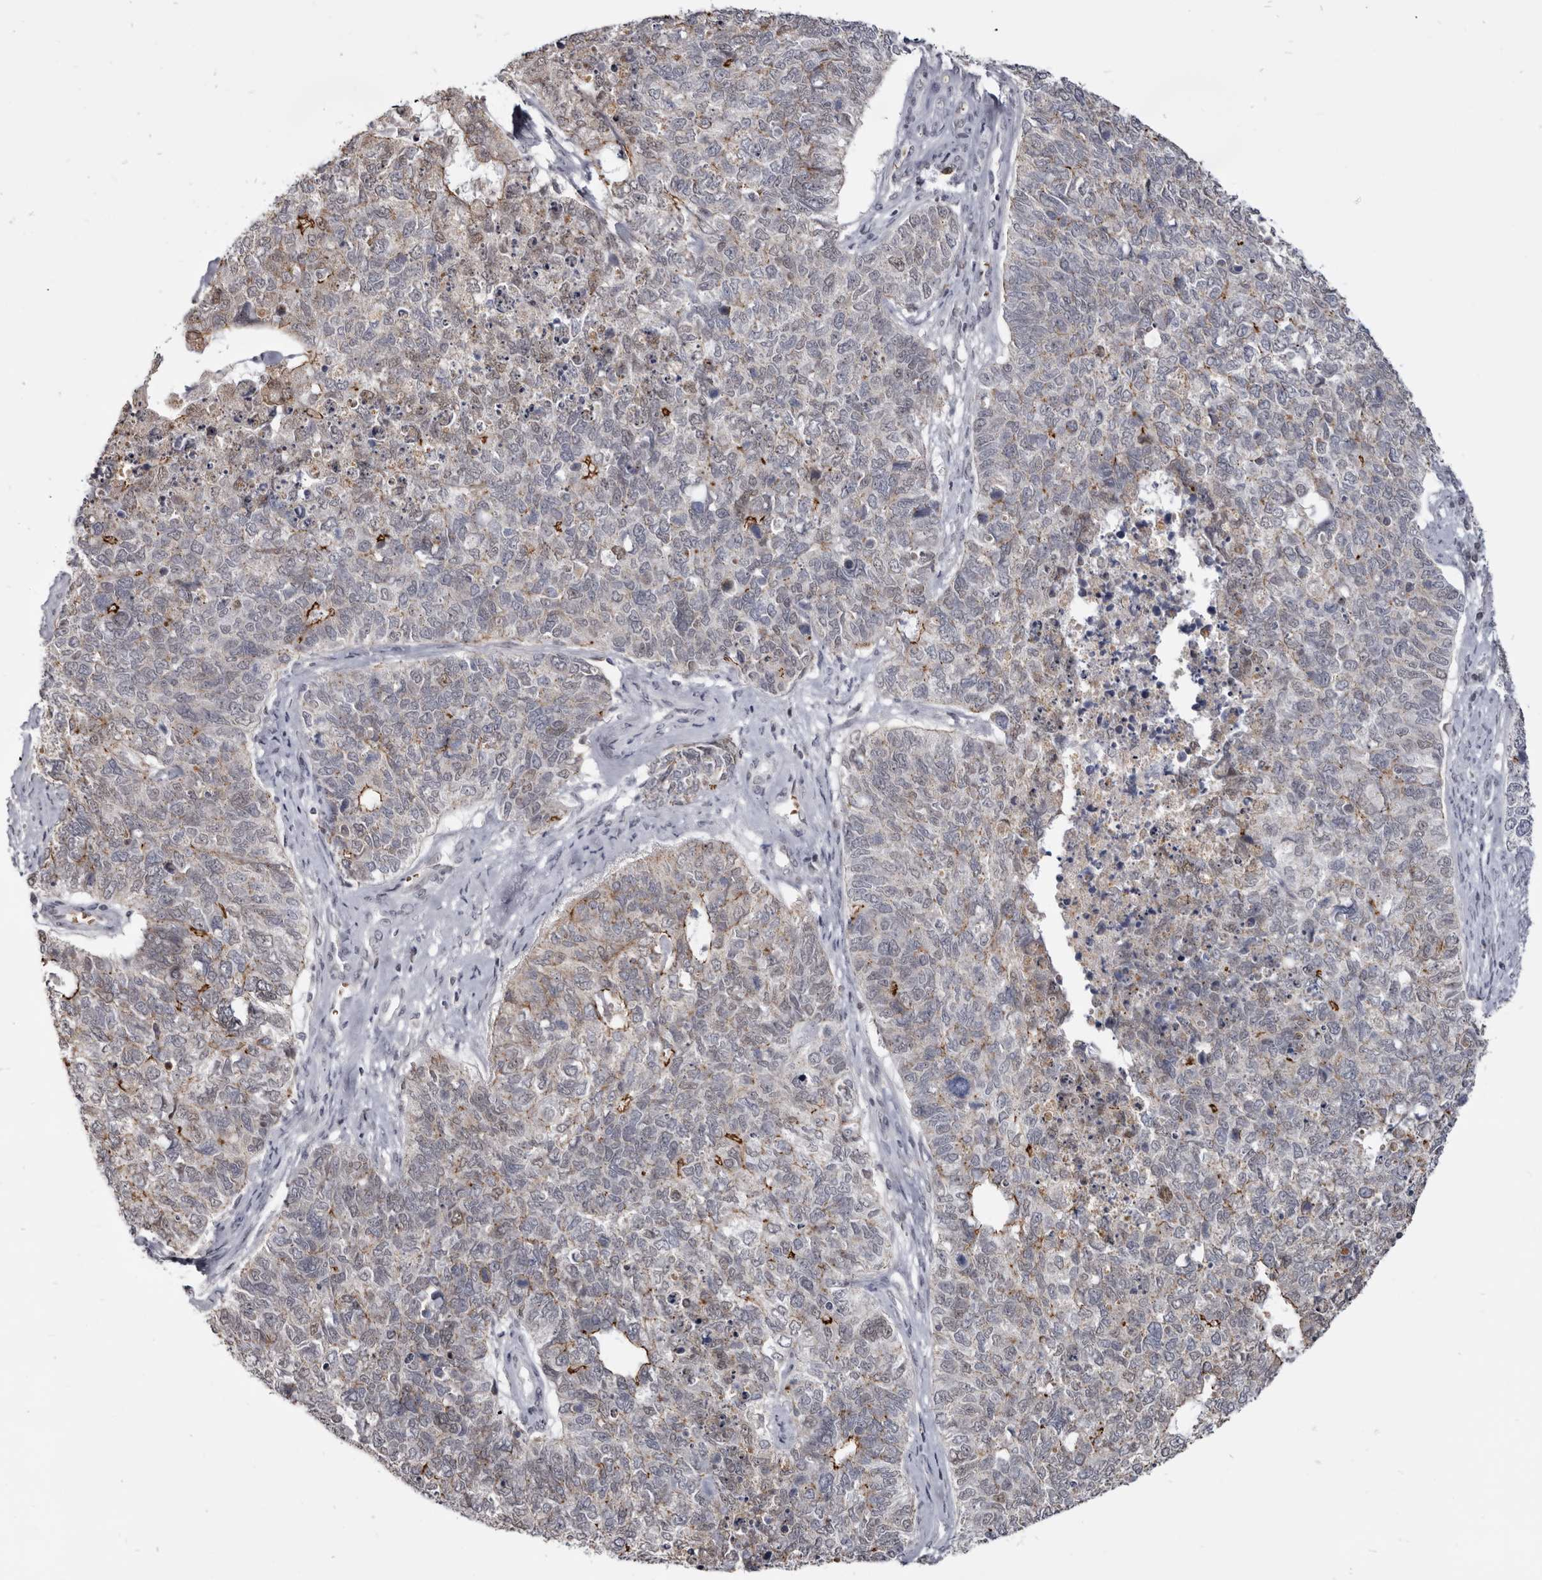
{"staining": {"intensity": "moderate", "quantity": "25%-75%", "location": "cytoplasmic/membranous,nuclear"}, "tissue": "cervical cancer", "cell_type": "Tumor cells", "image_type": "cancer", "snomed": [{"axis": "morphology", "description": "Squamous cell carcinoma, NOS"}, {"axis": "topography", "description": "Cervix"}], "caption": "This histopathology image exhibits cervical cancer (squamous cell carcinoma) stained with immunohistochemistry to label a protein in brown. The cytoplasmic/membranous and nuclear of tumor cells show moderate positivity for the protein. Nuclei are counter-stained blue.", "gene": "CGN", "patient": {"sex": "female", "age": 63}}